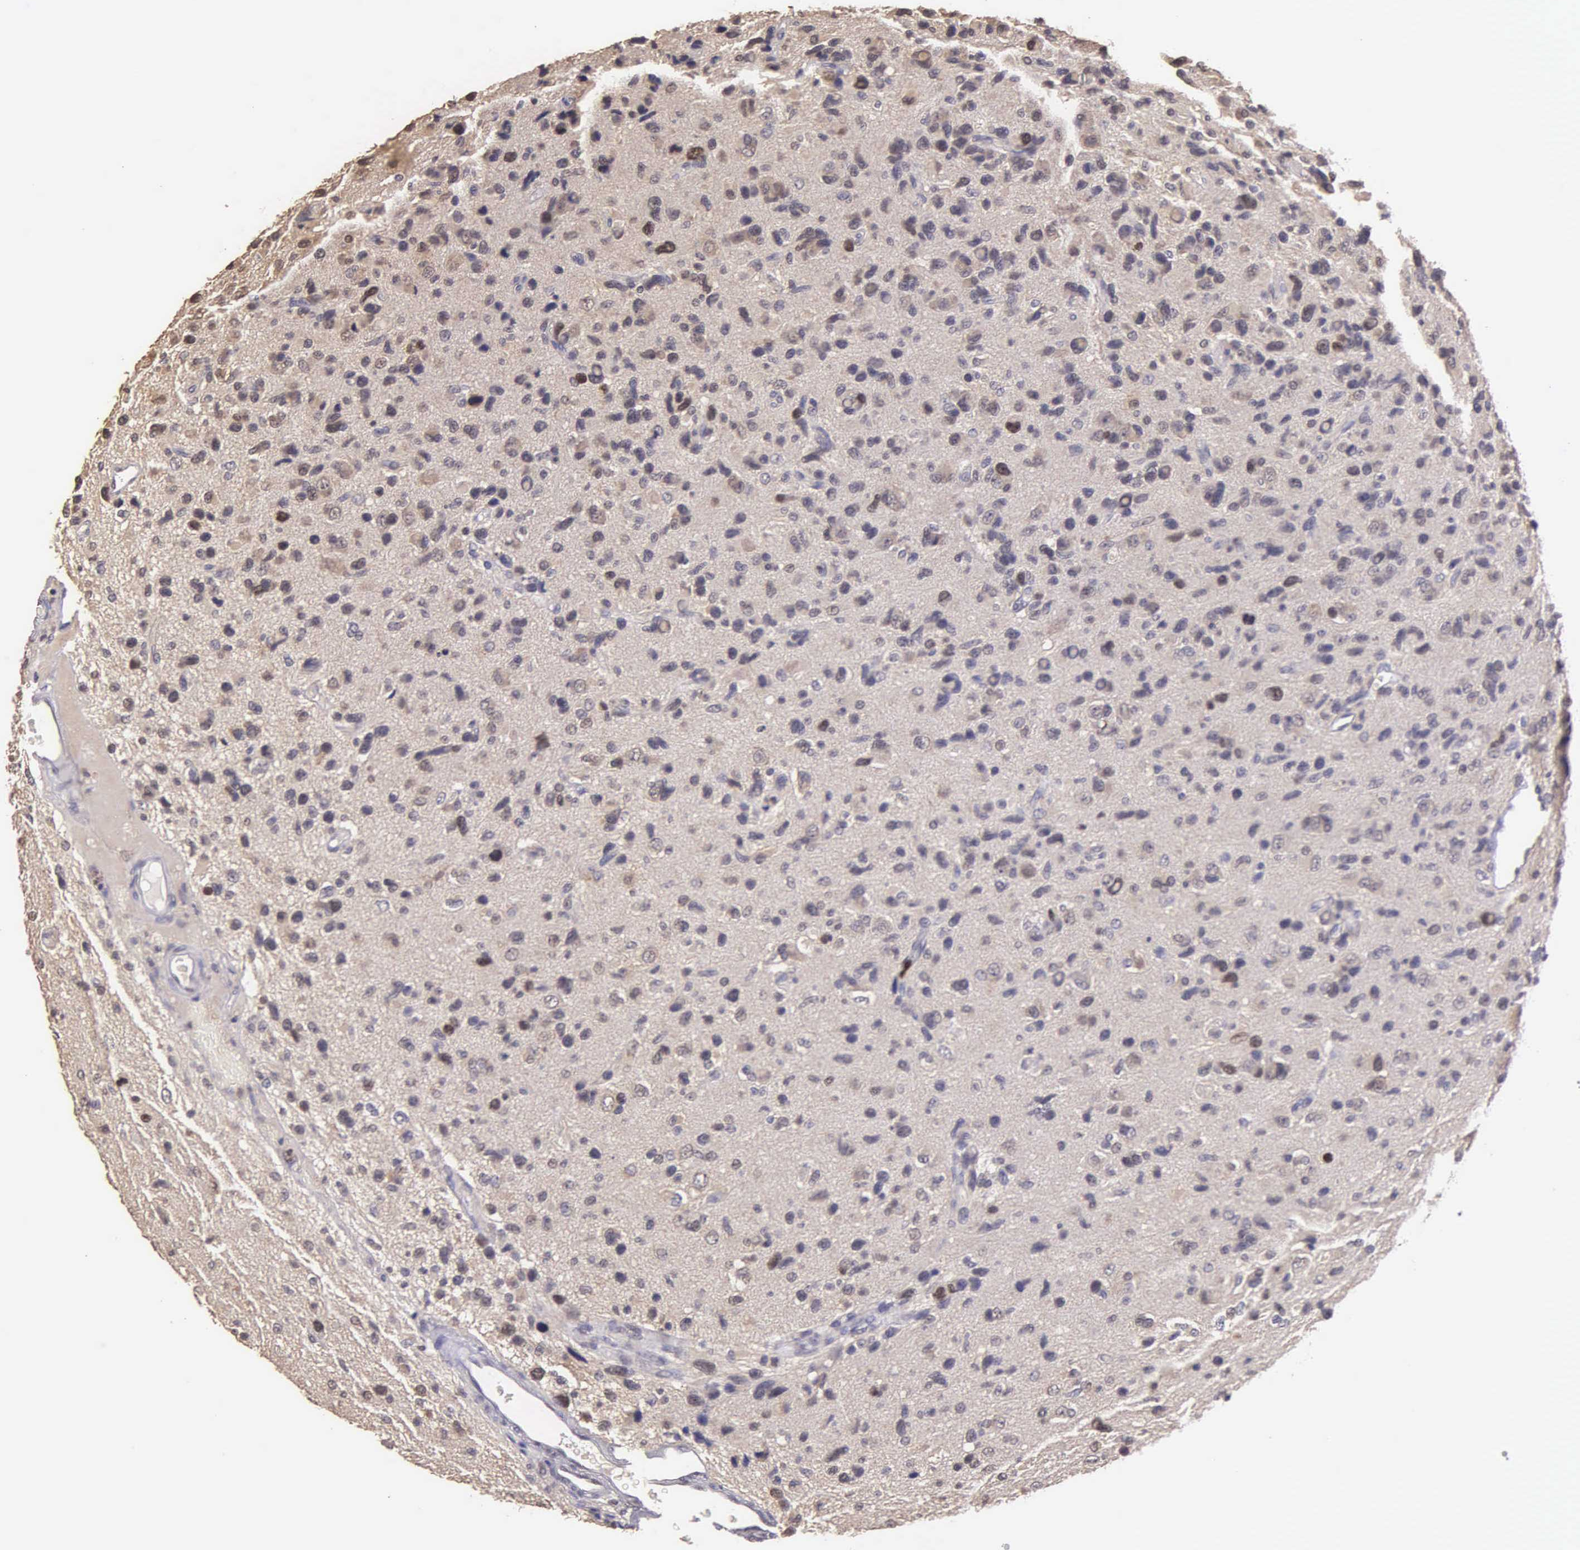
{"staining": {"intensity": "moderate", "quantity": "<25%", "location": "nuclear"}, "tissue": "glioma", "cell_type": "Tumor cells", "image_type": "cancer", "snomed": [{"axis": "morphology", "description": "Glioma, malignant, High grade"}, {"axis": "topography", "description": "Brain"}], "caption": "Glioma stained with a brown dye exhibits moderate nuclear positive expression in approximately <25% of tumor cells.", "gene": "MKI67", "patient": {"sex": "male", "age": 77}}